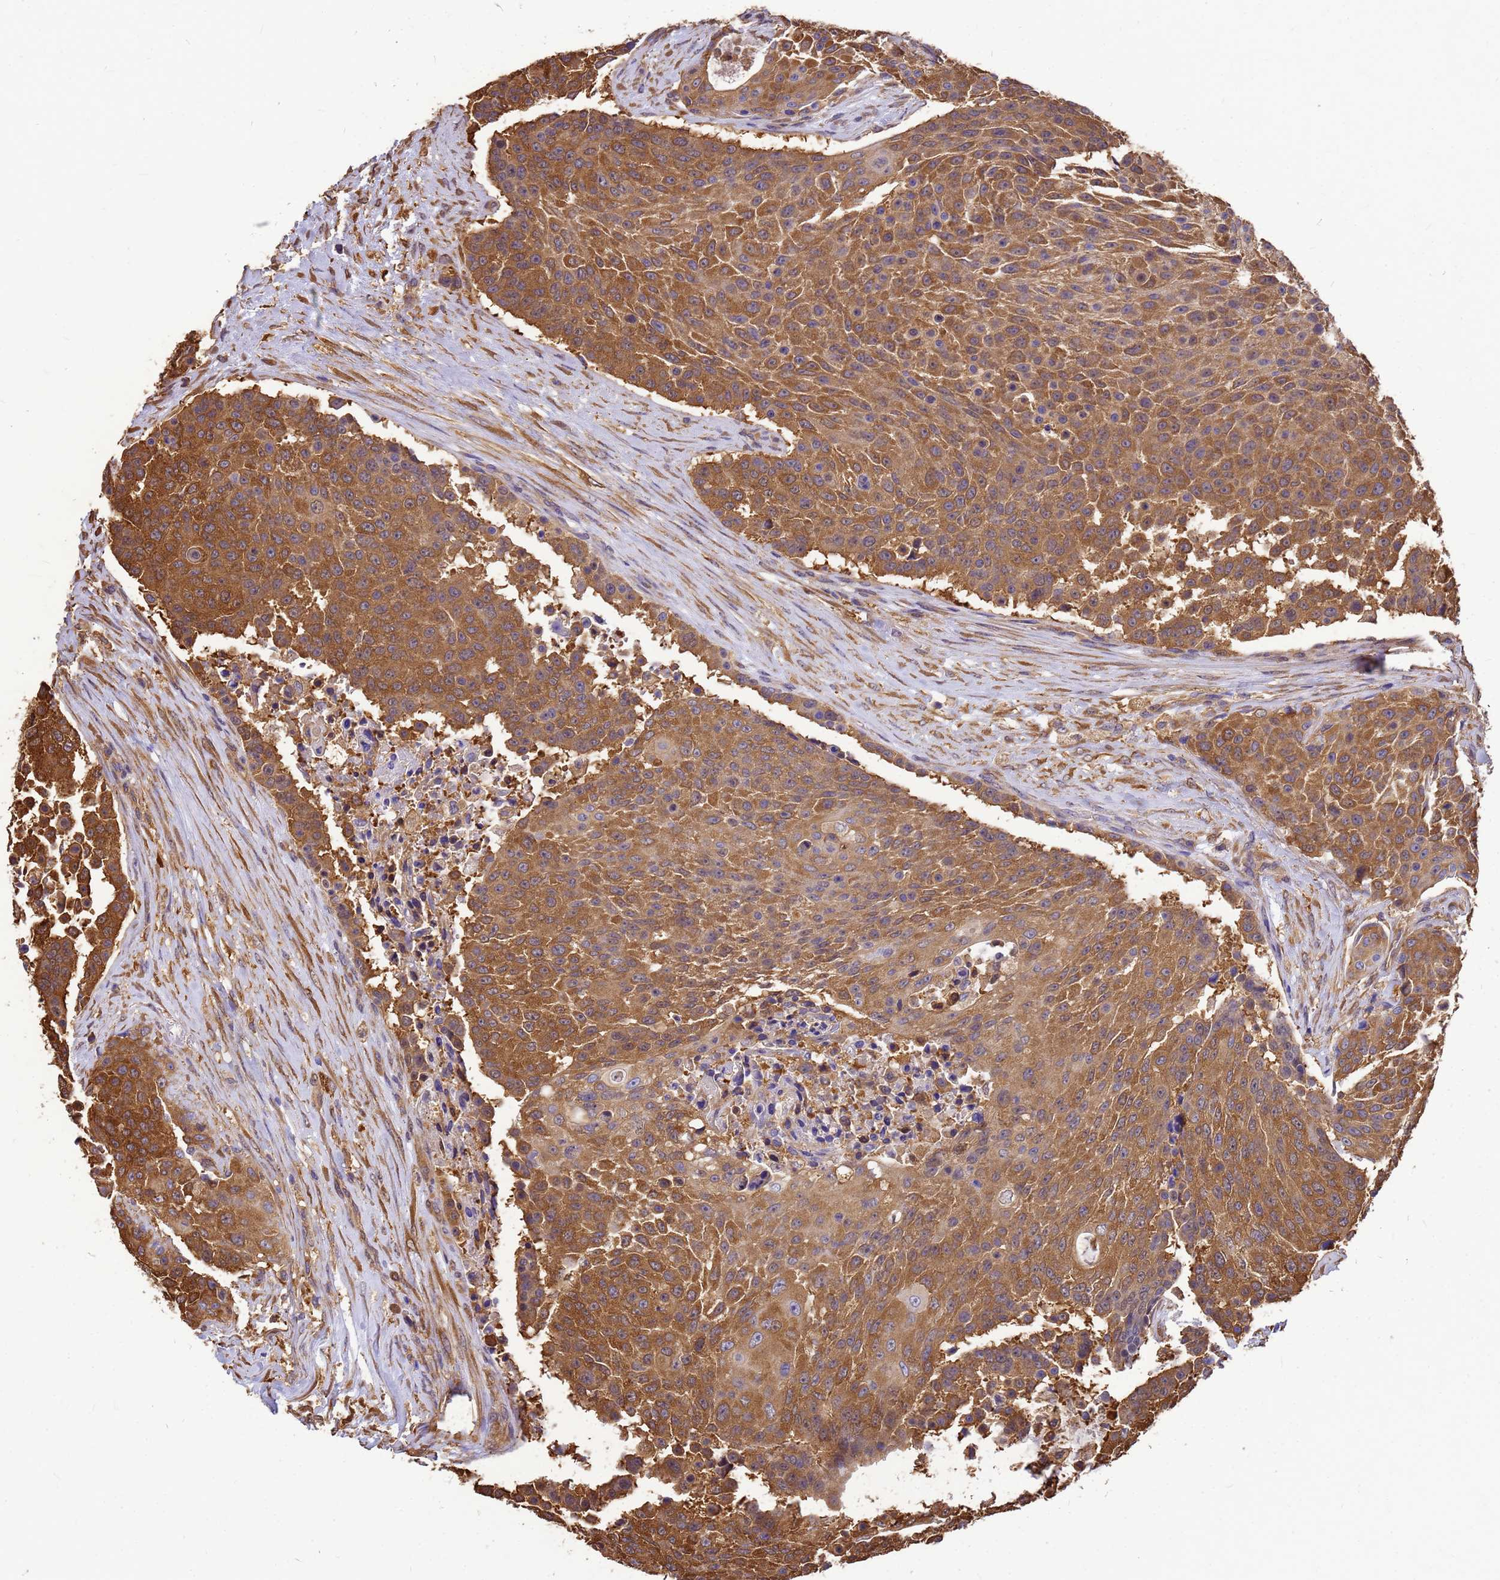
{"staining": {"intensity": "moderate", "quantity": ">75%", "location": "cytoplasmic/membranous"}, "tissue": "urothelial cancer", "cell_type": "Tumor cells", "image_type": "cancer", "snomed": [{"axis": "morphology", "description": "Urothelial carcinoma, High grade"}, {"axis": "topography", "description": "Urinary bladder"}], "caption": "Immunohistochemical staining of urothelial carcinoma (high-grade) displays moderate cytoplasmic/membranous protein expression in approximately >75% of tumor cells. Immunohistochemistry stains the protein of interest in brown and the nuclei are stained blue.", "gene": "GID4", "patient": {"sex": "female", "age": 63}}